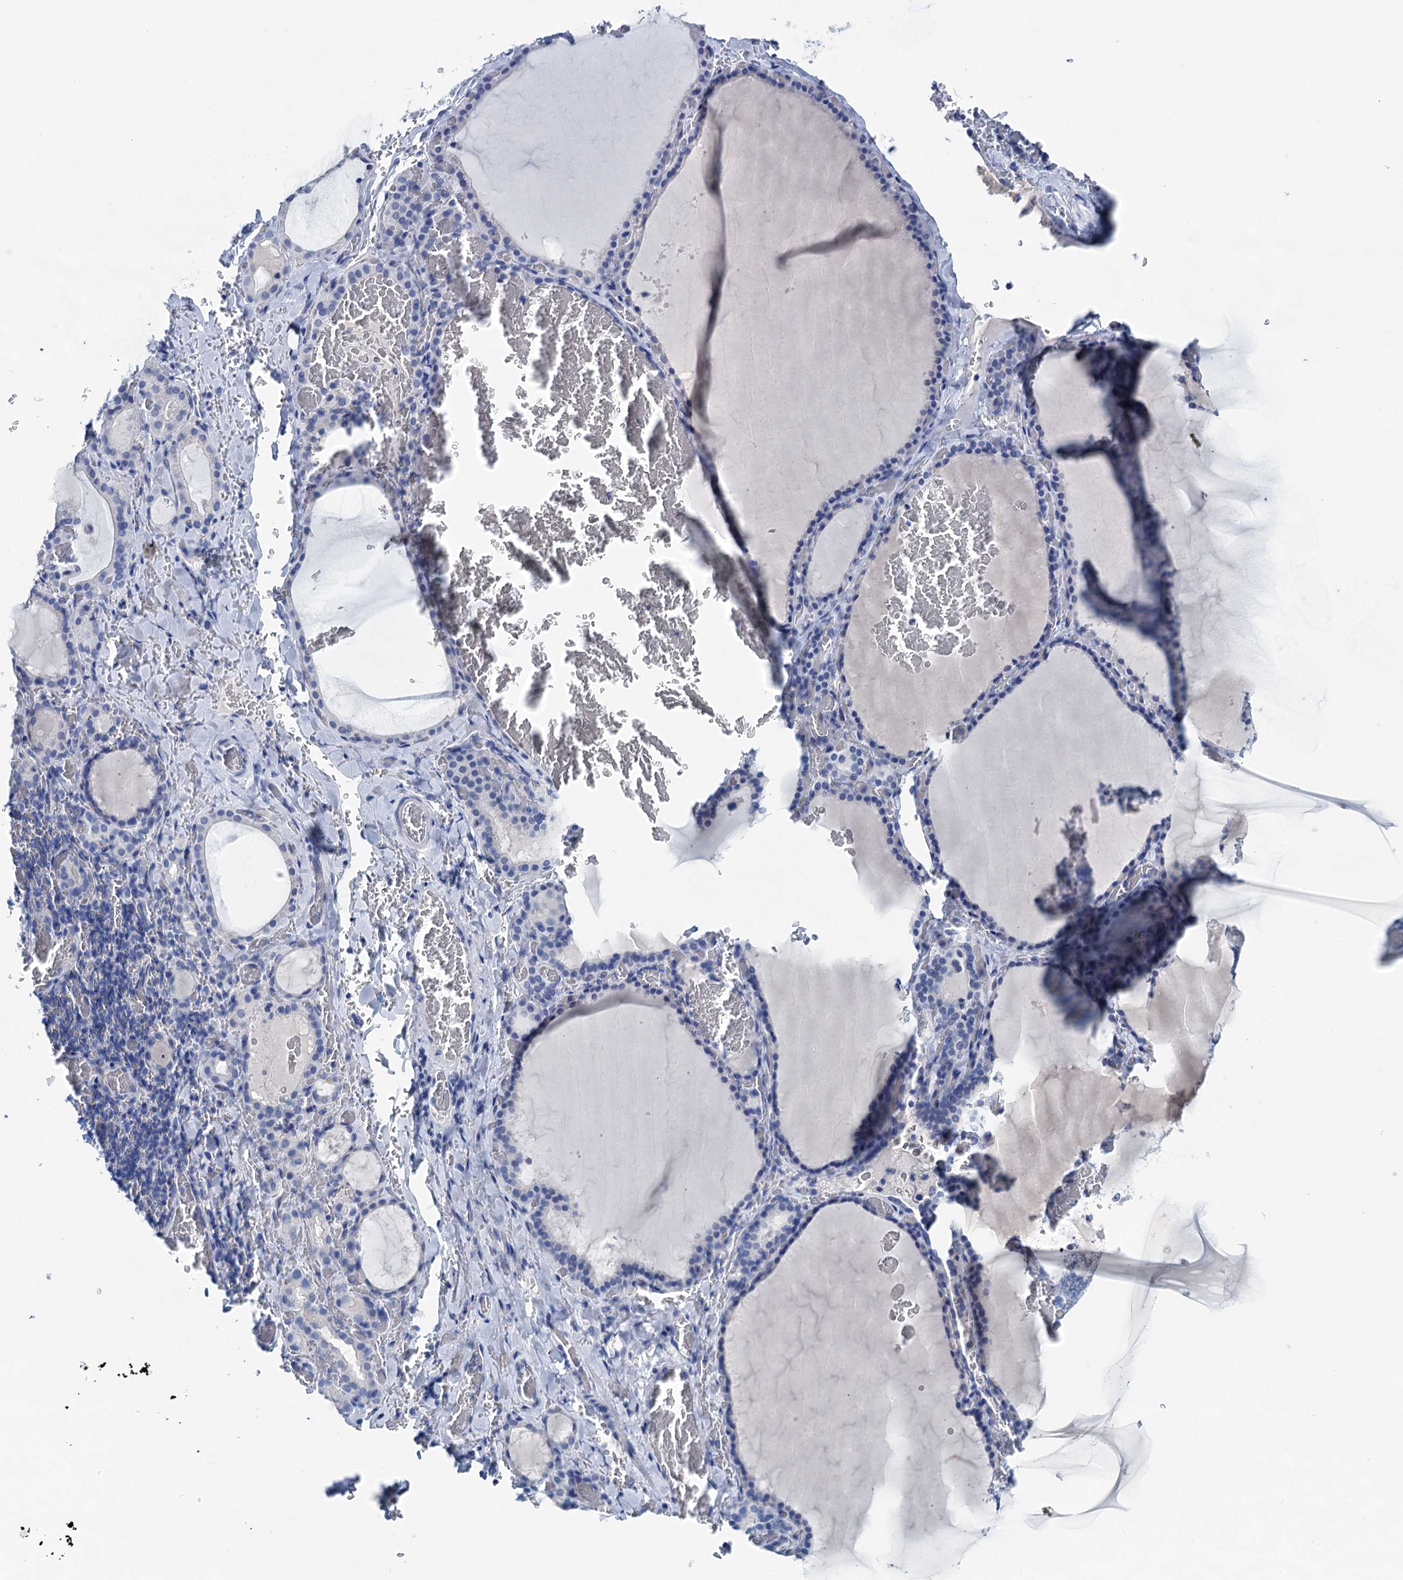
{"staining": {"intensity": "negative", "quantity": "none", "location": "none"}, "tissue": "thyroid gland", "cell_type": "Glandular cells", "image_type": "normal", "snomed": [{"axis": "morphology", "description": "Normal tissue, NOS"}, {"axis": "topography", "description": "Thyroid gland"}], "caption": "A photomicrograph of thyroid gland stained for a protein displays no brown staining in glandular cells.", "gene": "MYOZ3", "patient": {"sex": "female", "age": 39}}